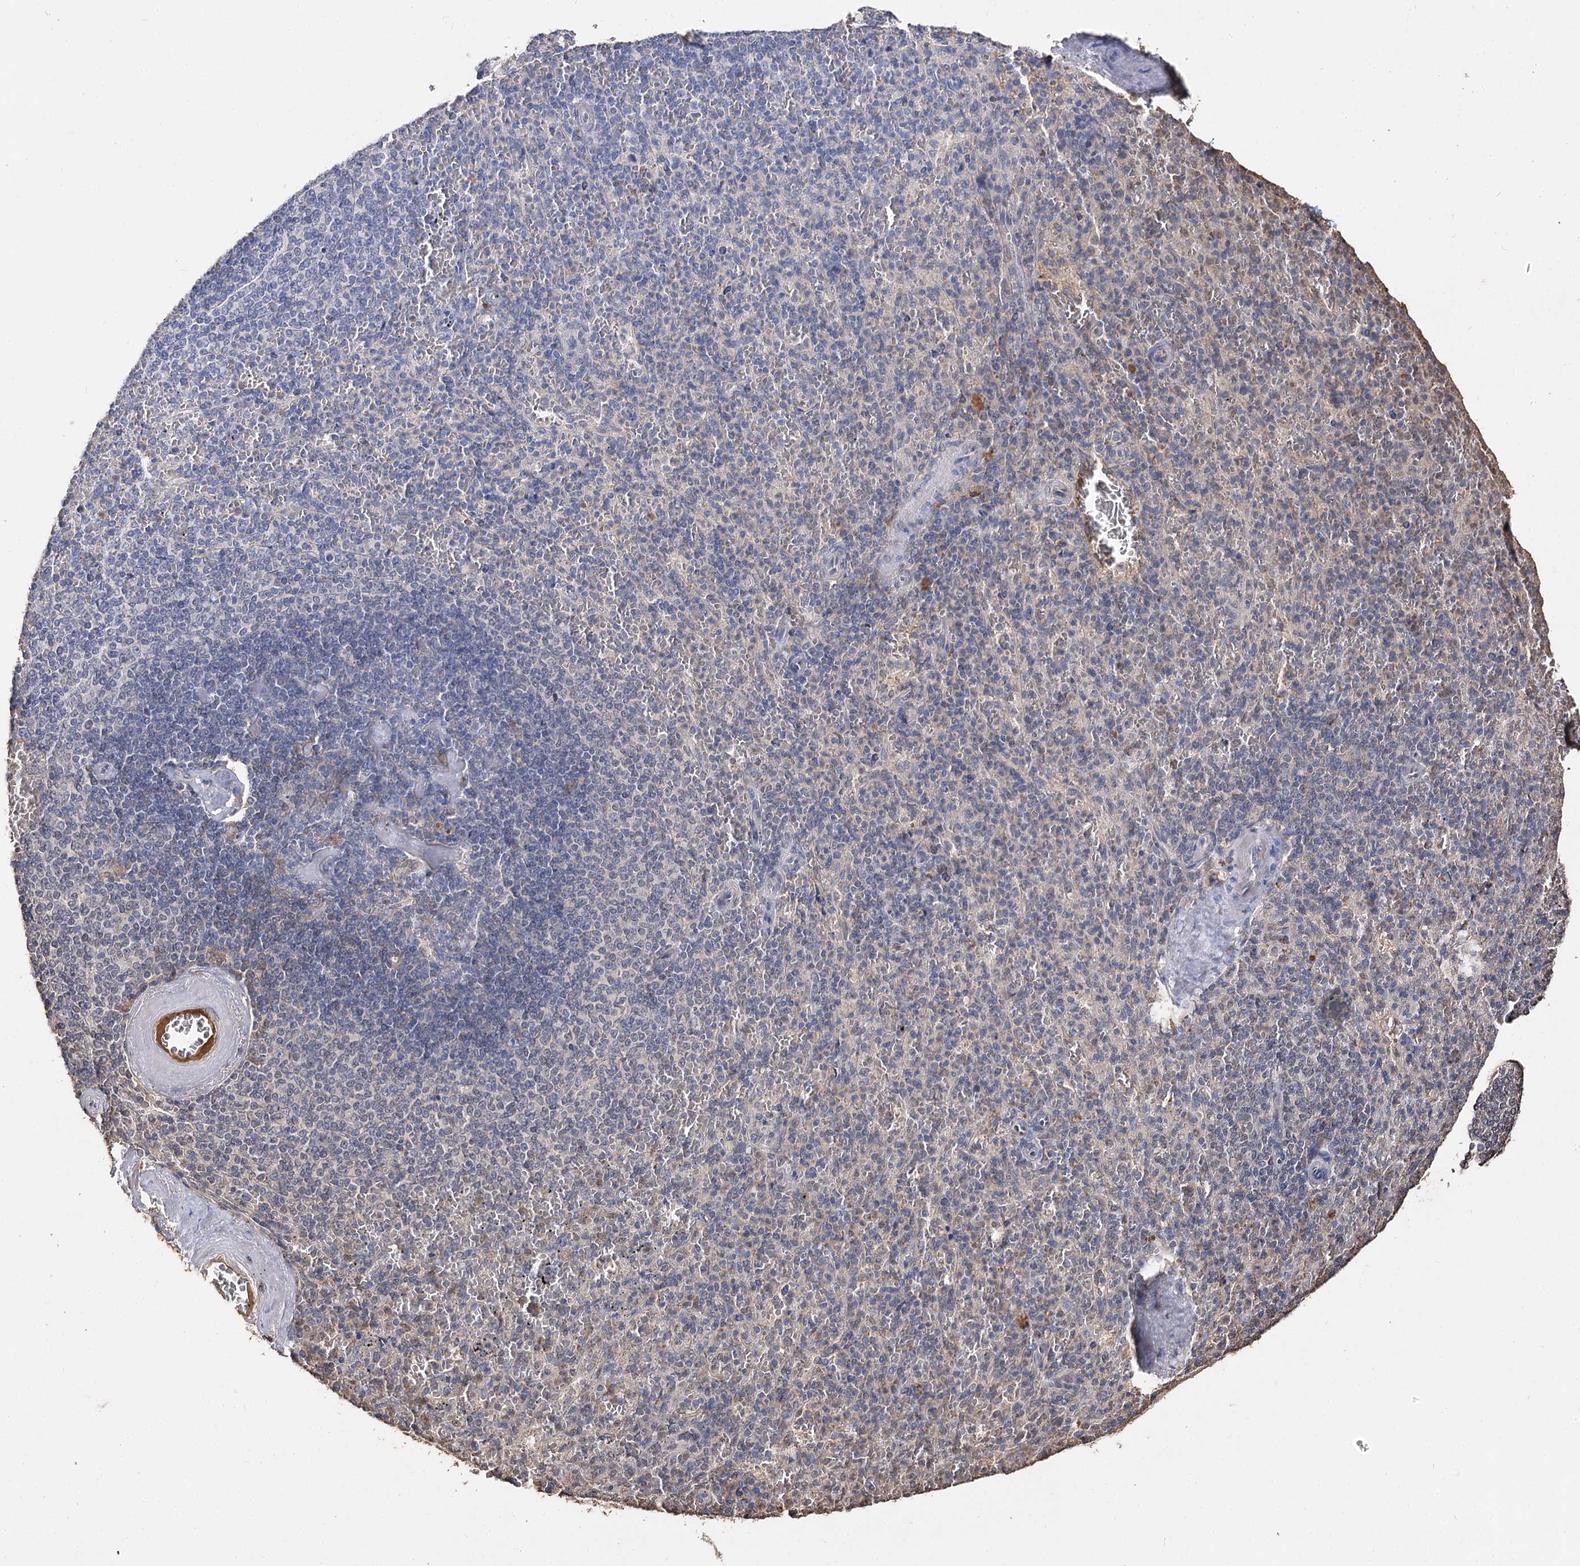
{"staining": {"intensity": "negative", "quantity": "none", "location": "none"}, "tissue": "spleen", "cell_type": "Cells in red pulp", "image_type": "normal", "snomed": [{"axis": "morphology", "description": "Normal tissue, NOS"}, {"axis": "topography", "description": "Spleen"}], "caption": "Protein analysis of unremarkable spleen shows no significant expression in cells in red pulp. The staining is performed using DAB (3,3'-diaminobenzidine) brown chromogen with nuclei counter-stained in using hematoxylin.", "gene": "ARL13A", "patient": {"sex": "male", "age": 82}}